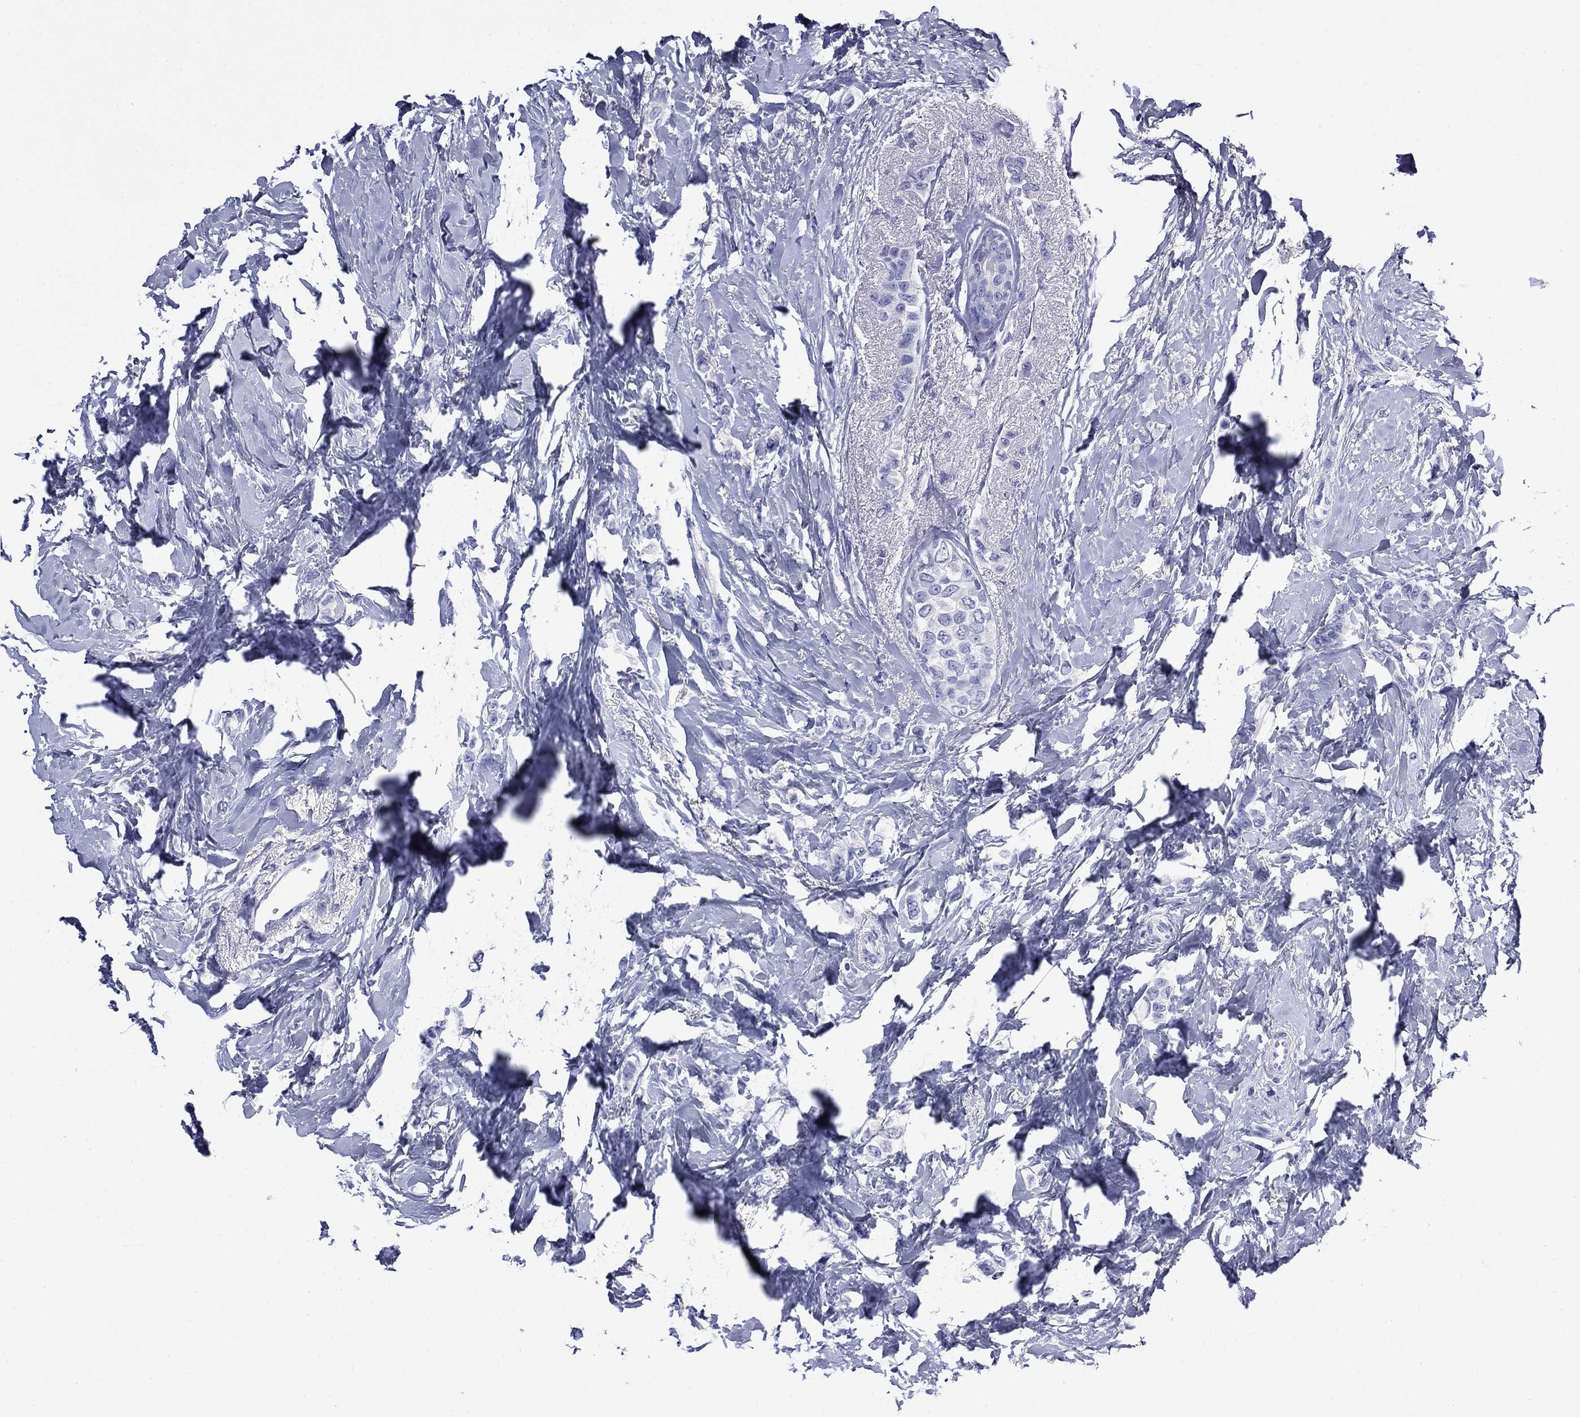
{"staining": {"intensity": "negative", "quantity": "none", "location": "none"}, "tissue": "breast cancer", "cell_type": "Tumor cells", "image_type": "cancer", "snomed": [{"axis": "morphology", "description": "Lobular carcinoma"}, {"axis": "topography", "description": "Breast"}], "caption": "The immunohistochemistry histopathology image has no significant expression in tumor cells of breast lobular carcinoma tissue. (DAB (3,3'-diaminobenzidine) immunohistochemistry (IHC) with hematoxylin counter stain).", "gene": "GIP", "patient": {"sex": "female", "age": 66}}